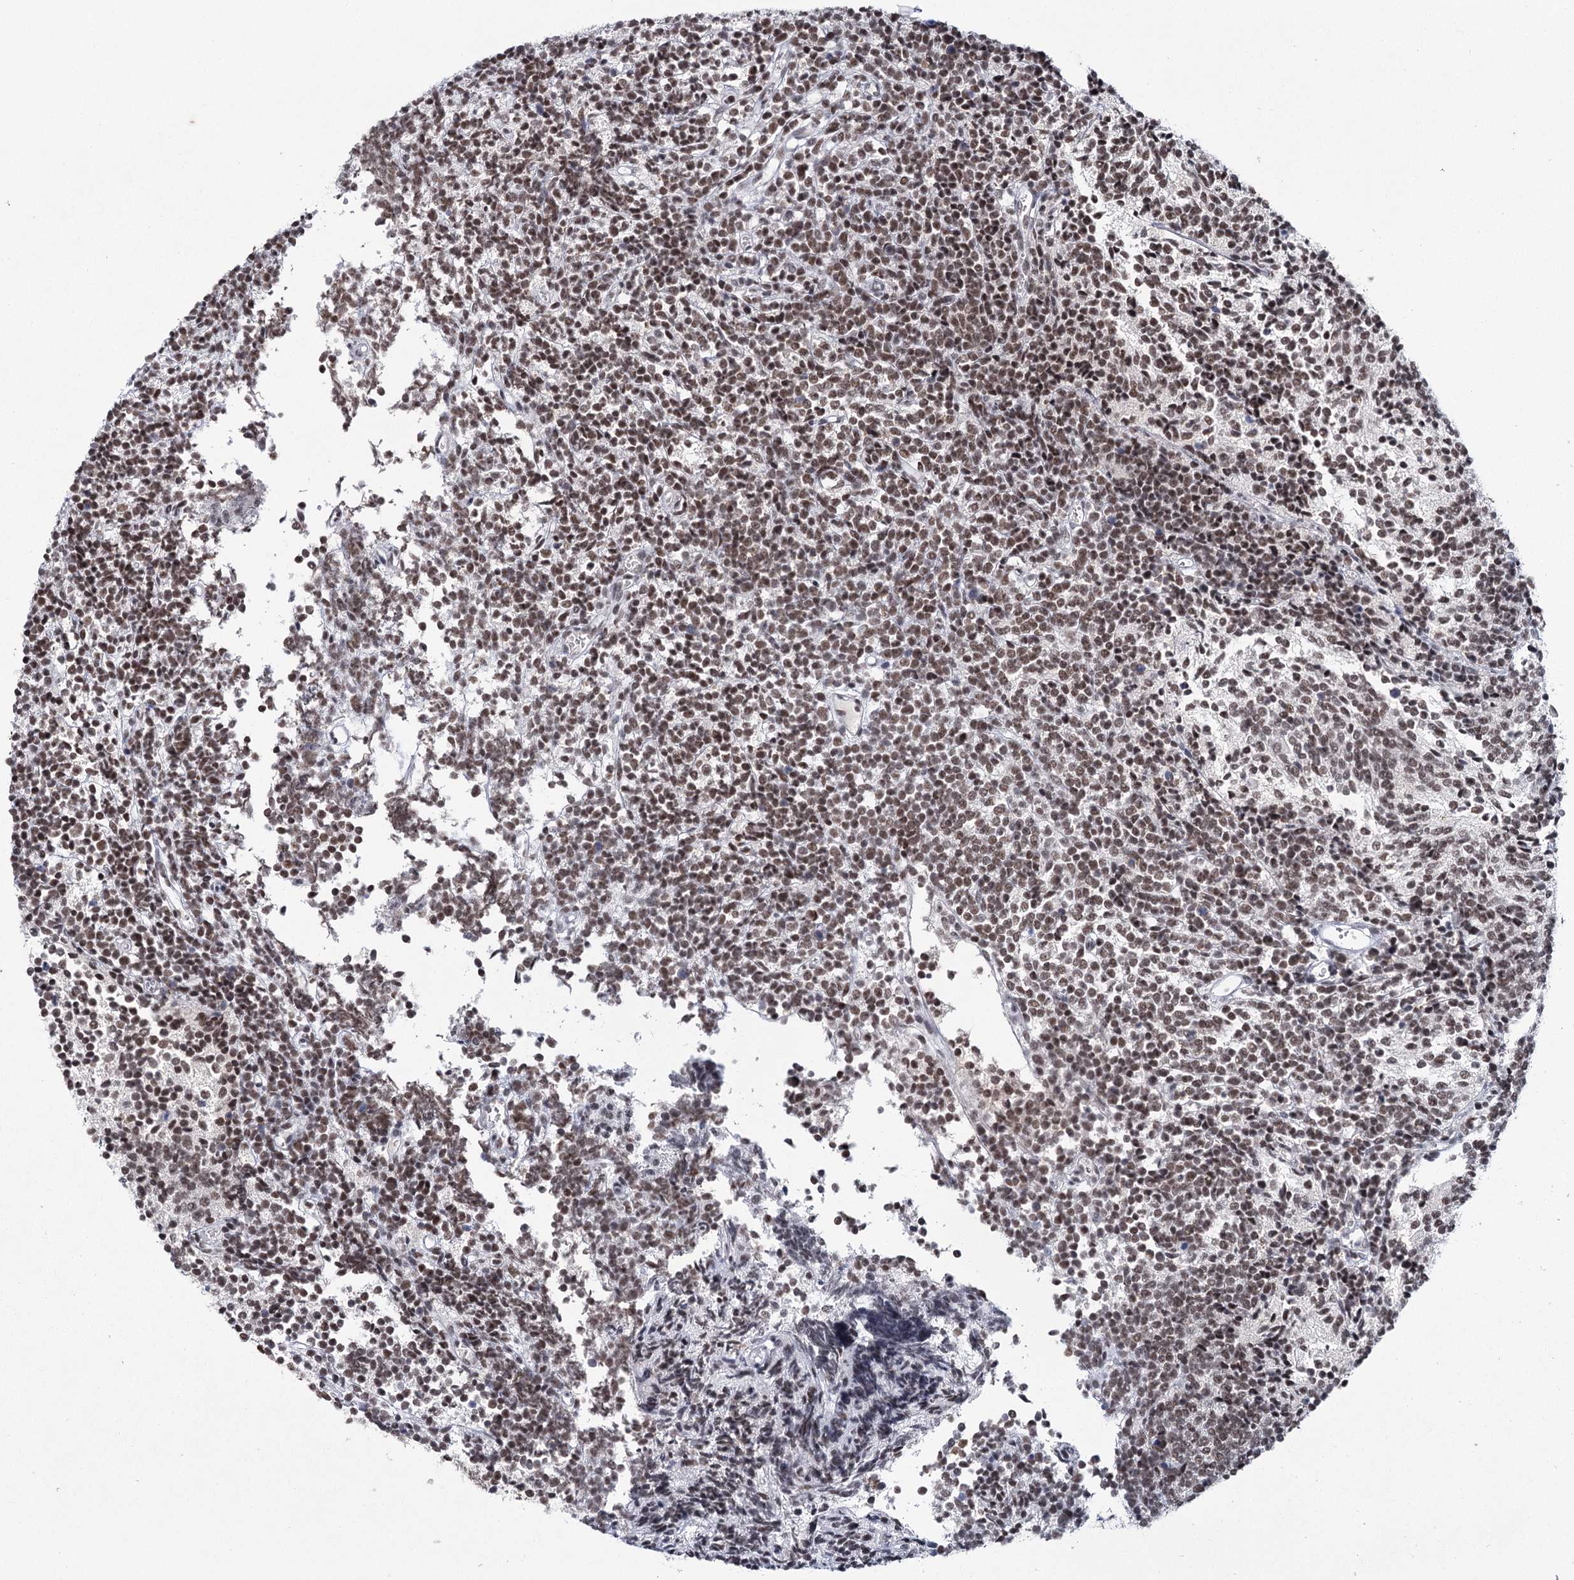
{"staining": {"intensity": "moderate", "quantity": ">75%", "location": "nuclear"}, "tissue": "glioma", "cell_type": "Tumor cells", "image_type": "cancer", "snomed": [{"axis": "morphology", "description": "Glioma, malignant, Low grade"}, {"axis": "topography", "description": "Brain"}], "caption": "Brown immunohistochemical staining in malignant glioma (low-grade) demonstrates moderate nuclear expression in about >75% of tumor cells. (brown staining indicates protein expression, while blue staining denotes nuclei).", "gene": "SCAF8", "patient": {"sex": "female", "age": 1}}